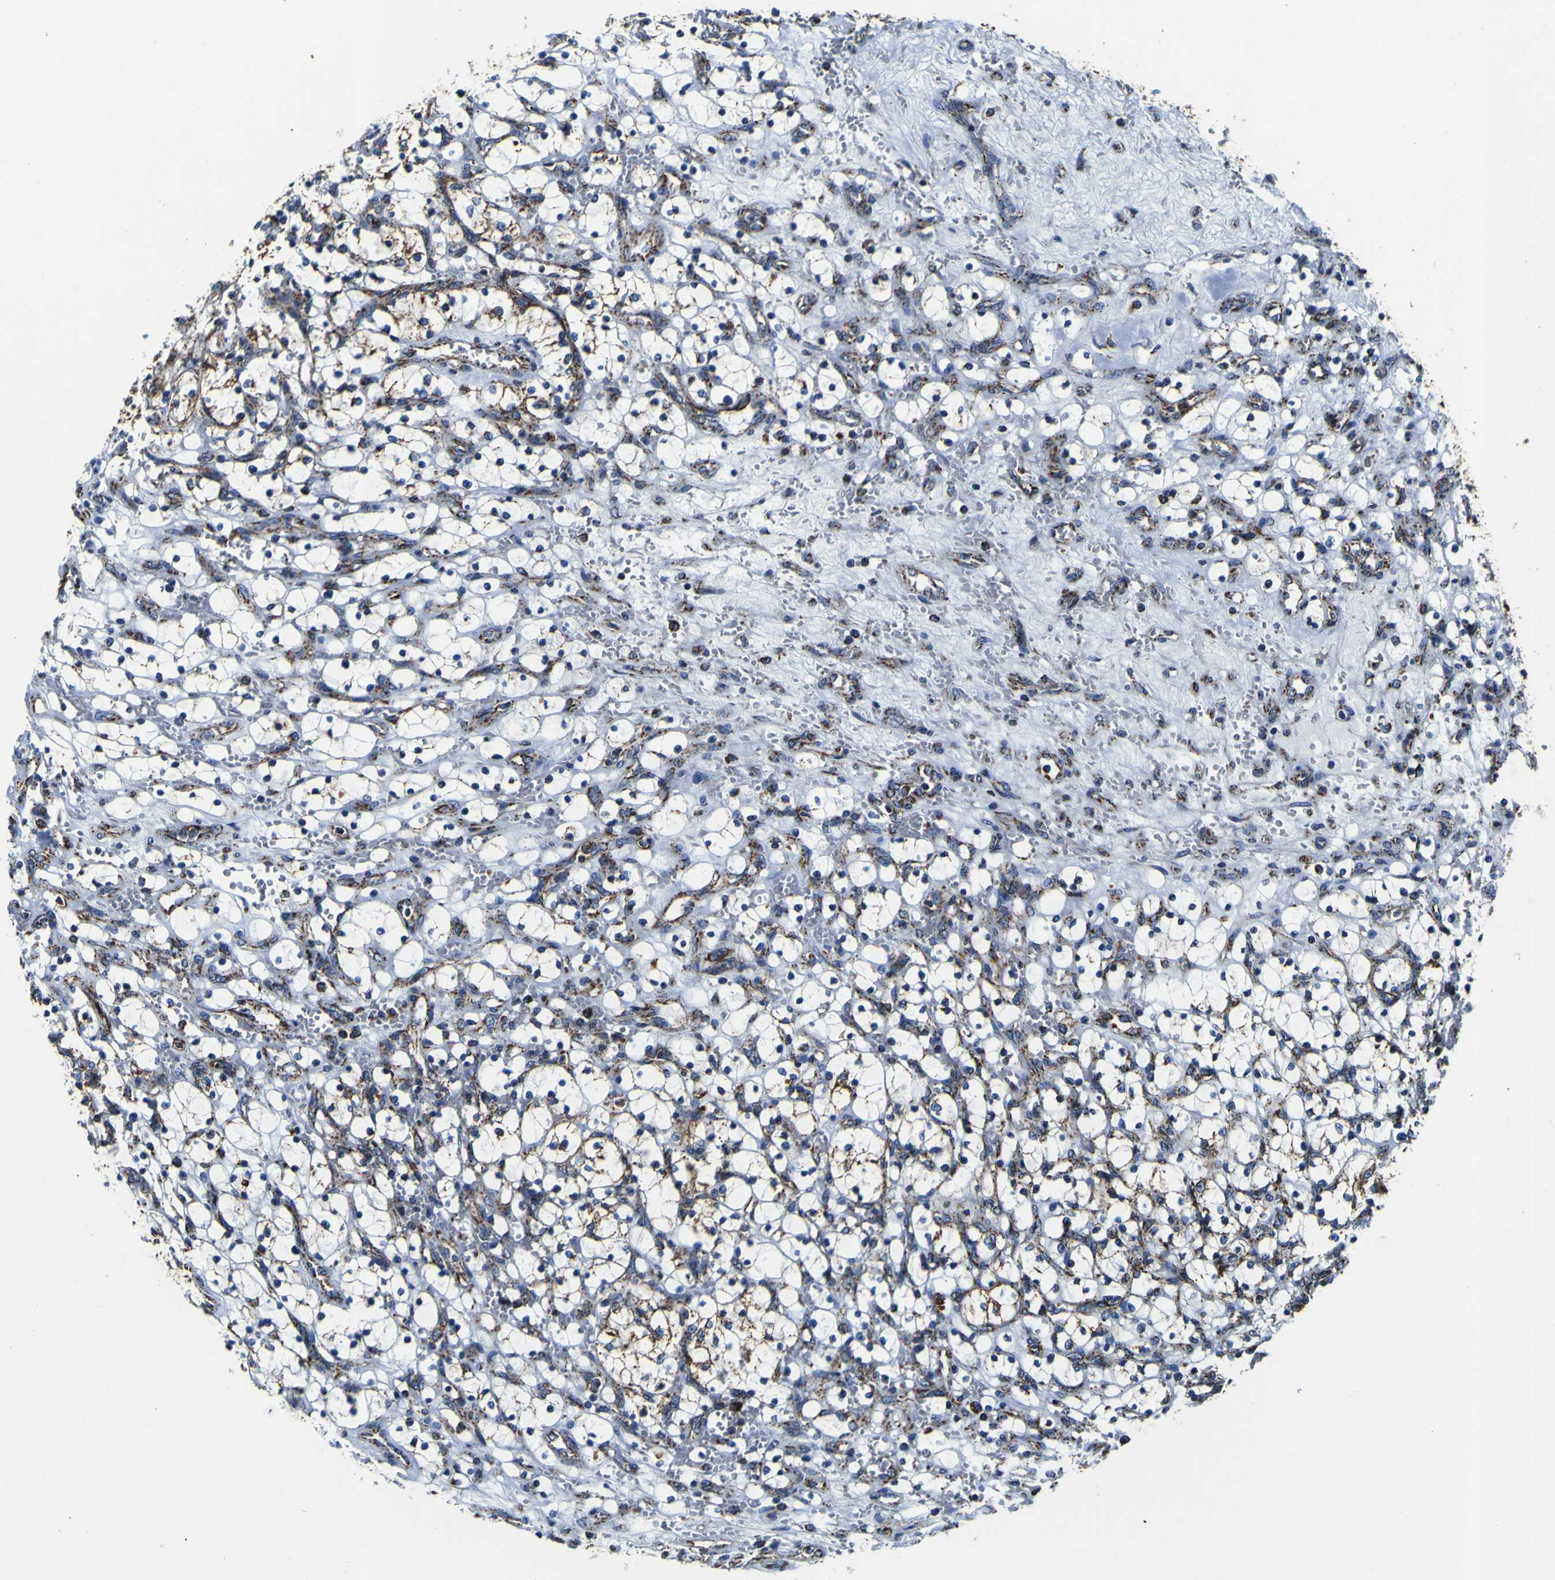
{"staining": {"intensity": "moderate", "quantity": "<25%", "location": "cytoplasmic/membranous"}, "tissue": "renal cancer", "cell_type": "Tumor cells", "image_type": "cancer", "snomed": [{"axis": "morphology", "description": "Adenocarcinoma, NOS"}, {"axis": "topography", "description": "Kidney"}], "caption": "Renal adenocarcinoma stained with a protein marker reveals moderate staining in tumor cells.", "gene": "PTRH2", "patient": {"sex": "female", "age": 69}}